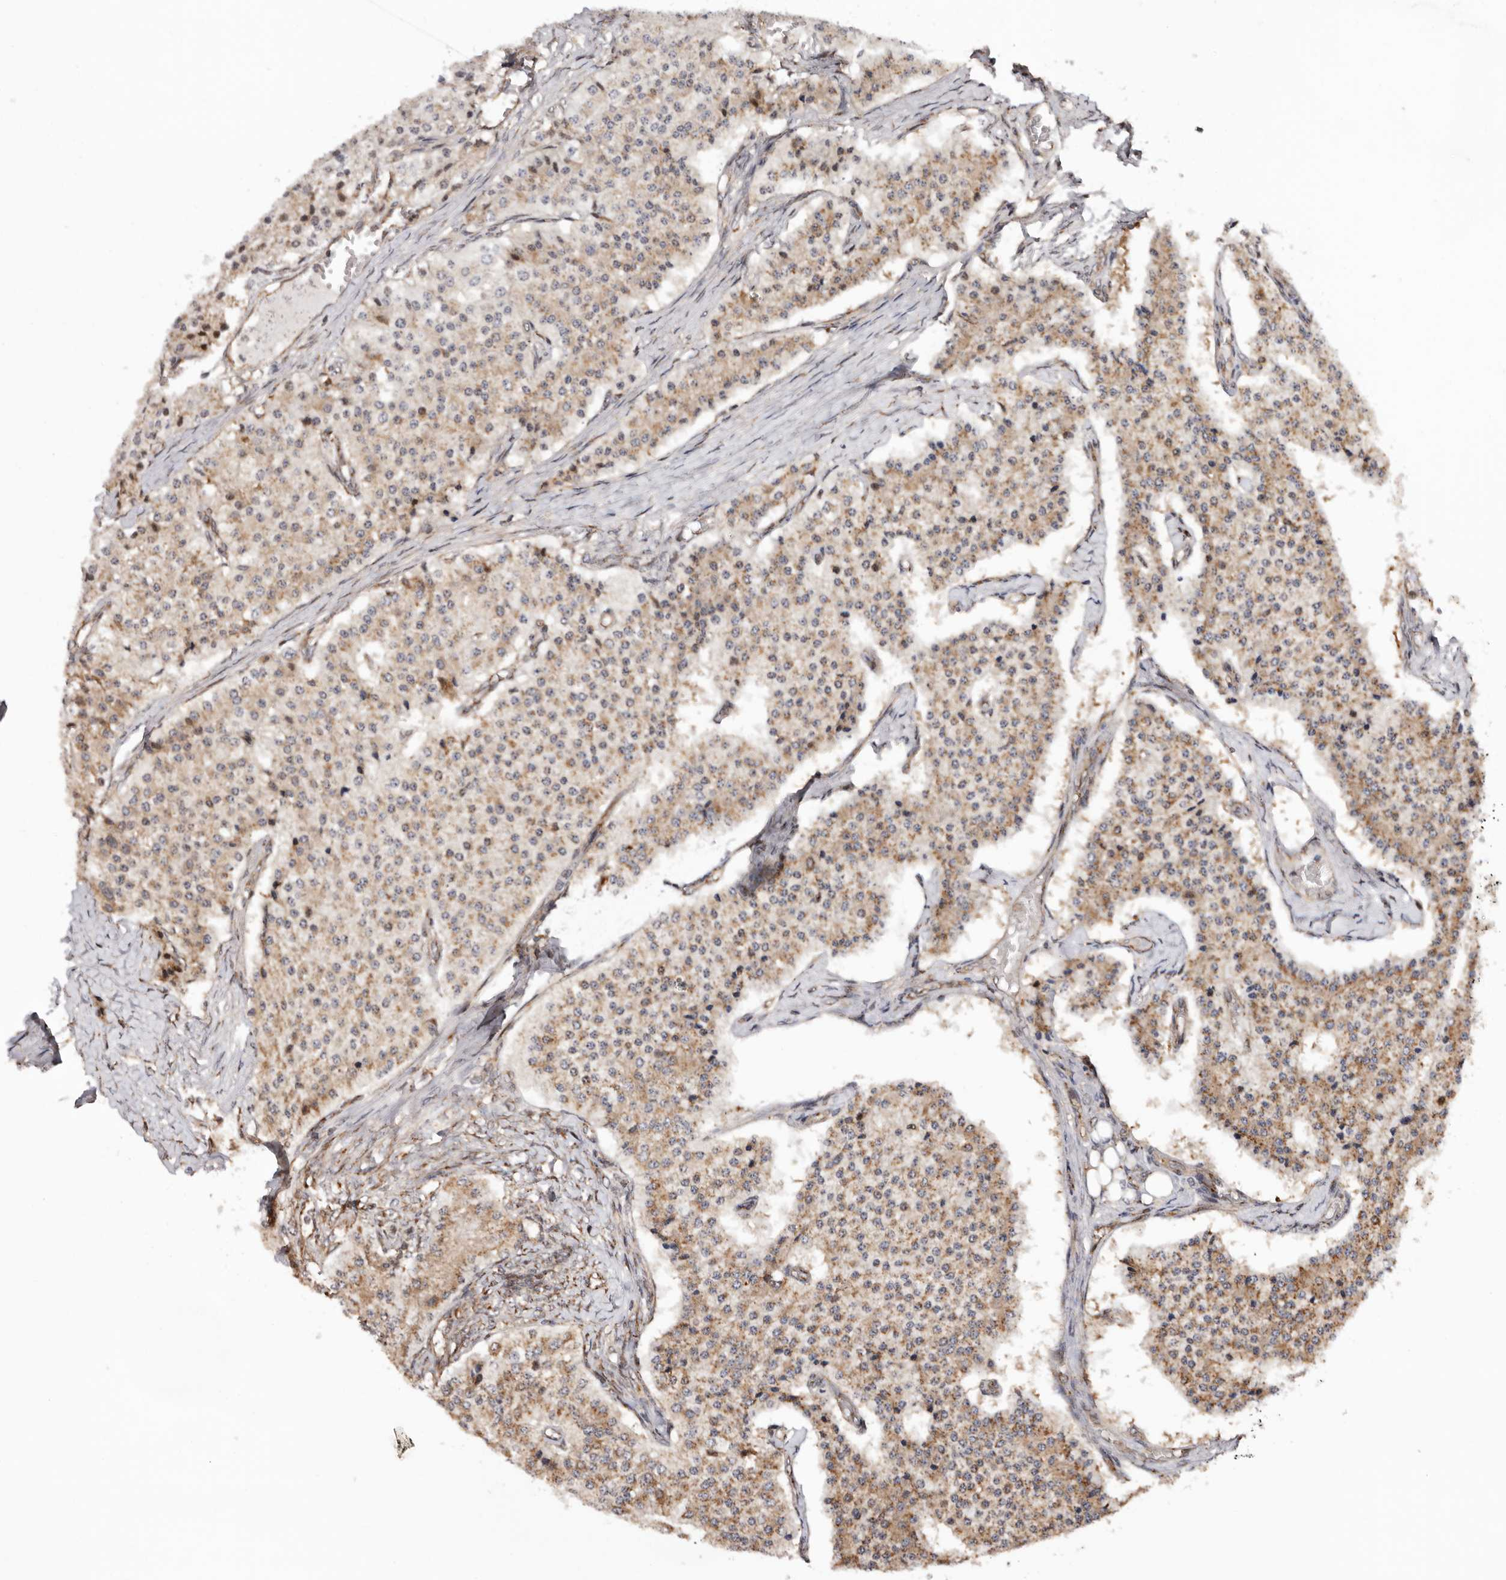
{"staining": {"intensity": "moderate", "quantity": "25%-75%", "location": "cytoplasmic/membranous,nuclear"}, "tissue": "carcinoid", "cell_type": "Tumor cells", "image_type": "cancer", "snomed": [{"axis": "morphology", "description": "Carcinoid, malignant, NOS"}, {"axis": "topography", "description": "Colon"}], "caption": "Malignant carcinoid tissue exhibits moderate cytoplasmic/membranous and nuclear positivity in about 25%-75% of tumor cells, visualized by immunohistochemistry.", "gene": "GPR27", "patient": {"sex": "female", "age": 52}}